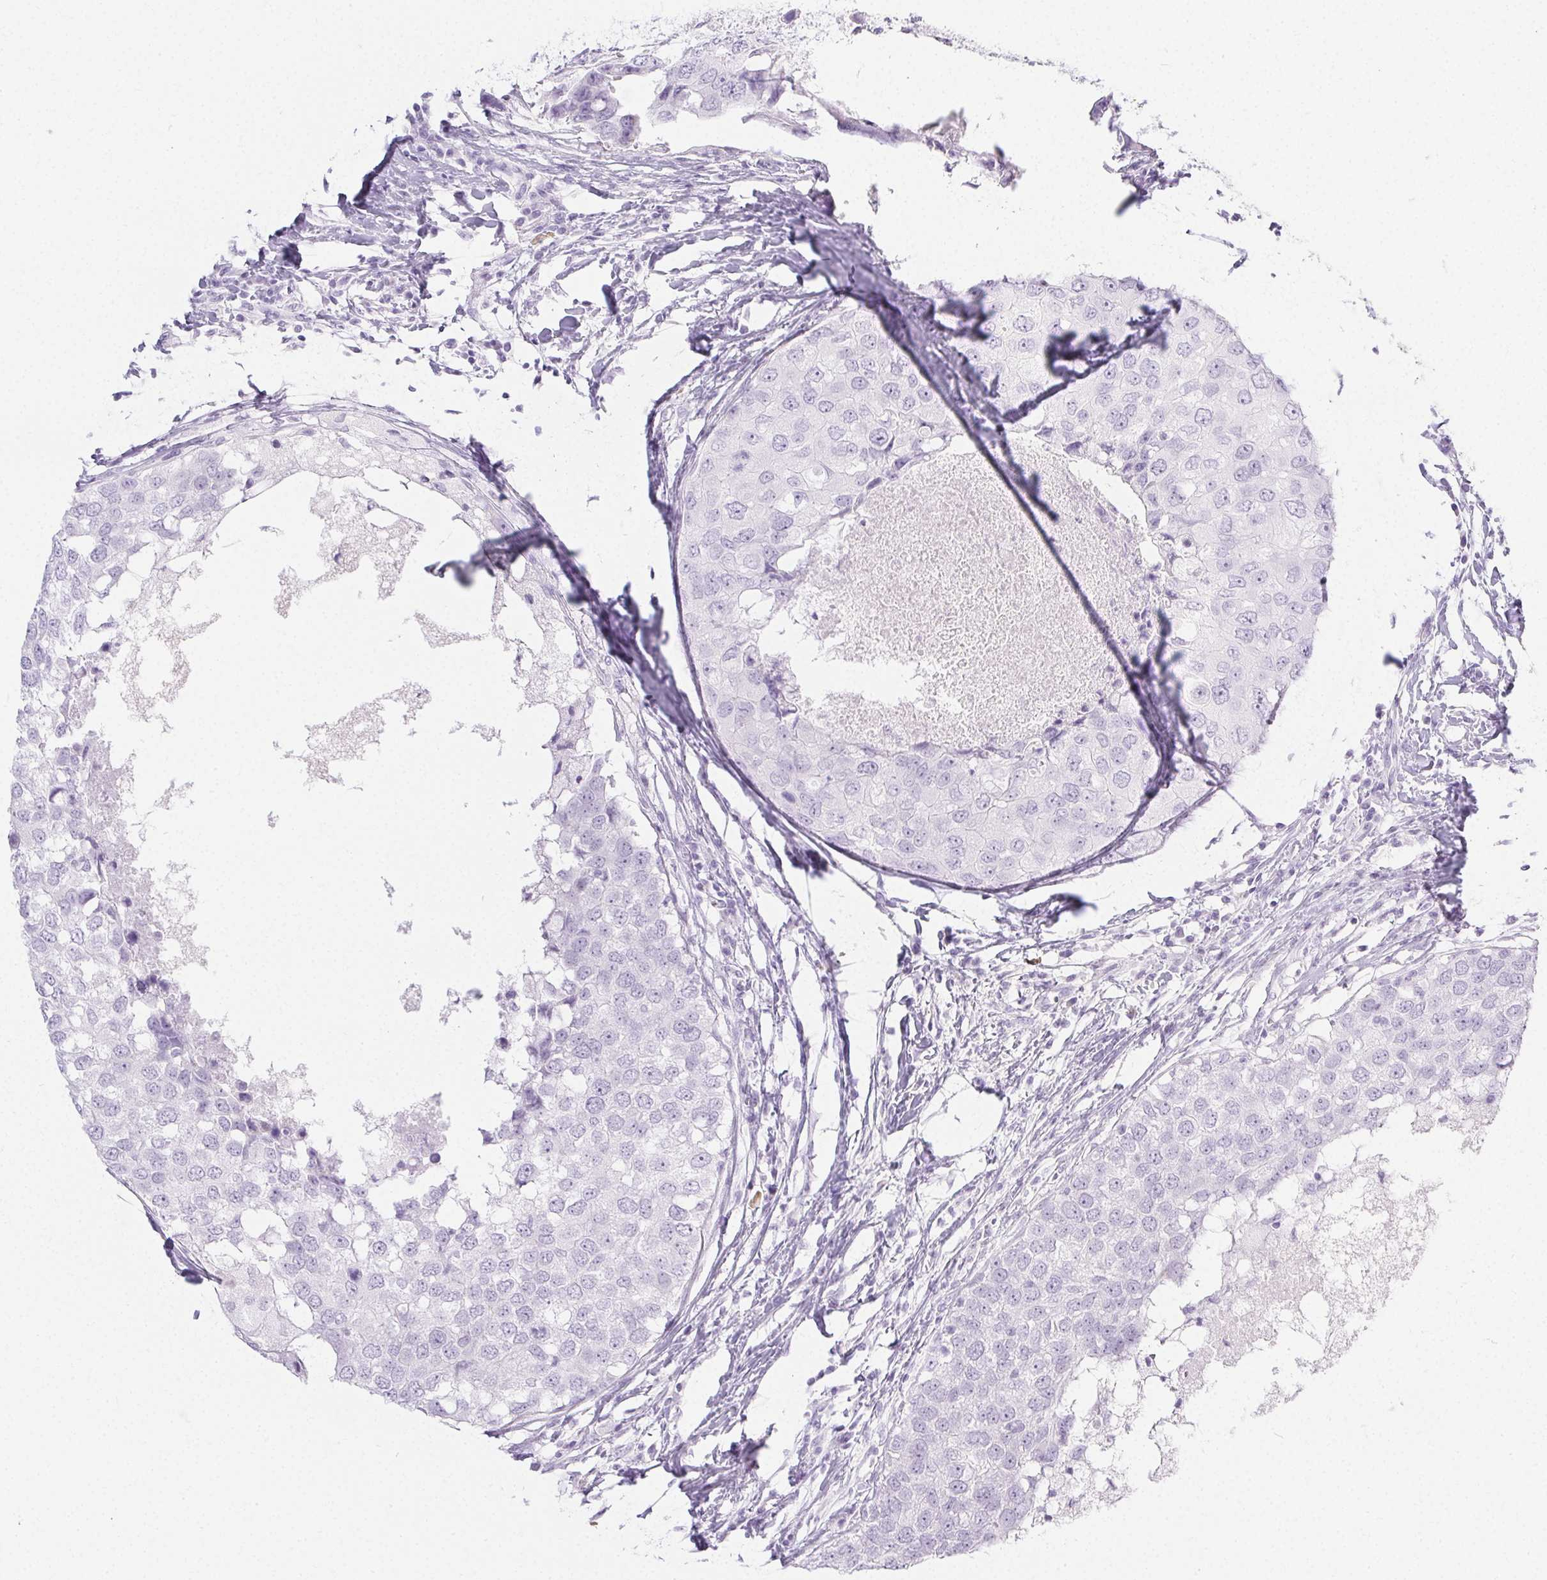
{"staining": {"intensity": "negative", "quantity": "none", "location": "none"}, "tissue": "breast cancer", "cell_type": "Tumor cells", "image_type": "cancer", "snomed": [{"axis": "morphology", "description": "Duct carcinoma"}, {"axis": "topography", "description": "Breast"}], "caption": "Immunohistochemical staining of intraductal carcinoma (breast) displays no significant positivity in tumor cells. (DAB immunohistochemistry visualized using brightfield microscopy, high magnification).", "gene": "PI3", "patient": {"sex": "female", "age": 27}}